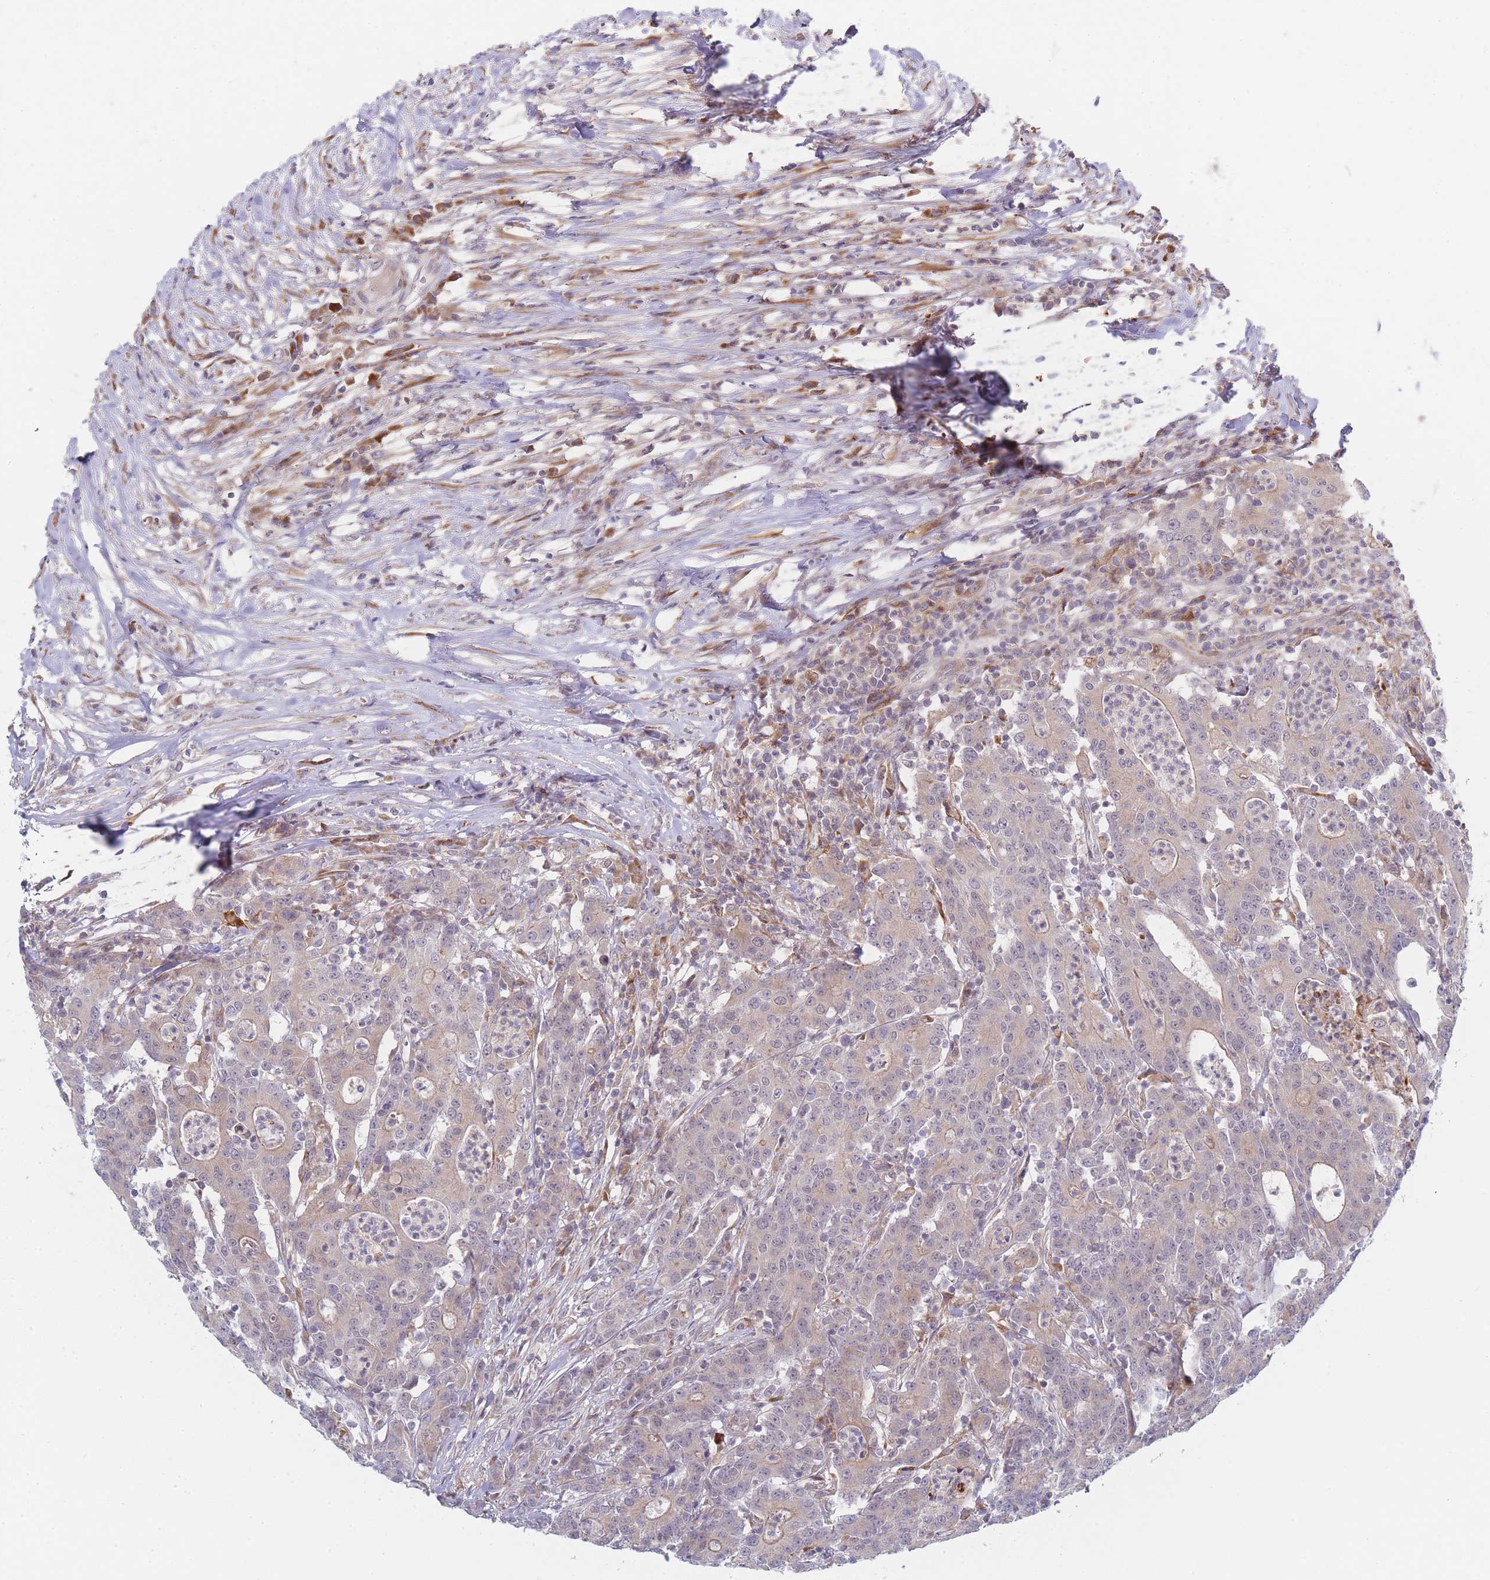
{"staining": {"intensity": "weak", "quantity": "25%-75%", "location": "cytoplasmic/membranous"}, "tissue": "colorectal cancer", "cell_type": "Tumor cells", "image_type": "cancer", "snomed": [{"axis": "morphology", "description": "Adenocarcinoma, NOS"}, {"axis": "topography", "description": "Colon"}], "caption": "A photomicrograph of colorectal cancer (adenocarcinoma) stained for a protein displays weak cytoplasmic/membranous brown staining in tumor cells. (Stains: DAB in brown, nuclei in blue, Microscopy: brightfield microscopy at high magnification).", "gene": "TRIM26", "patient": {"sex": "male", "age": 83}}